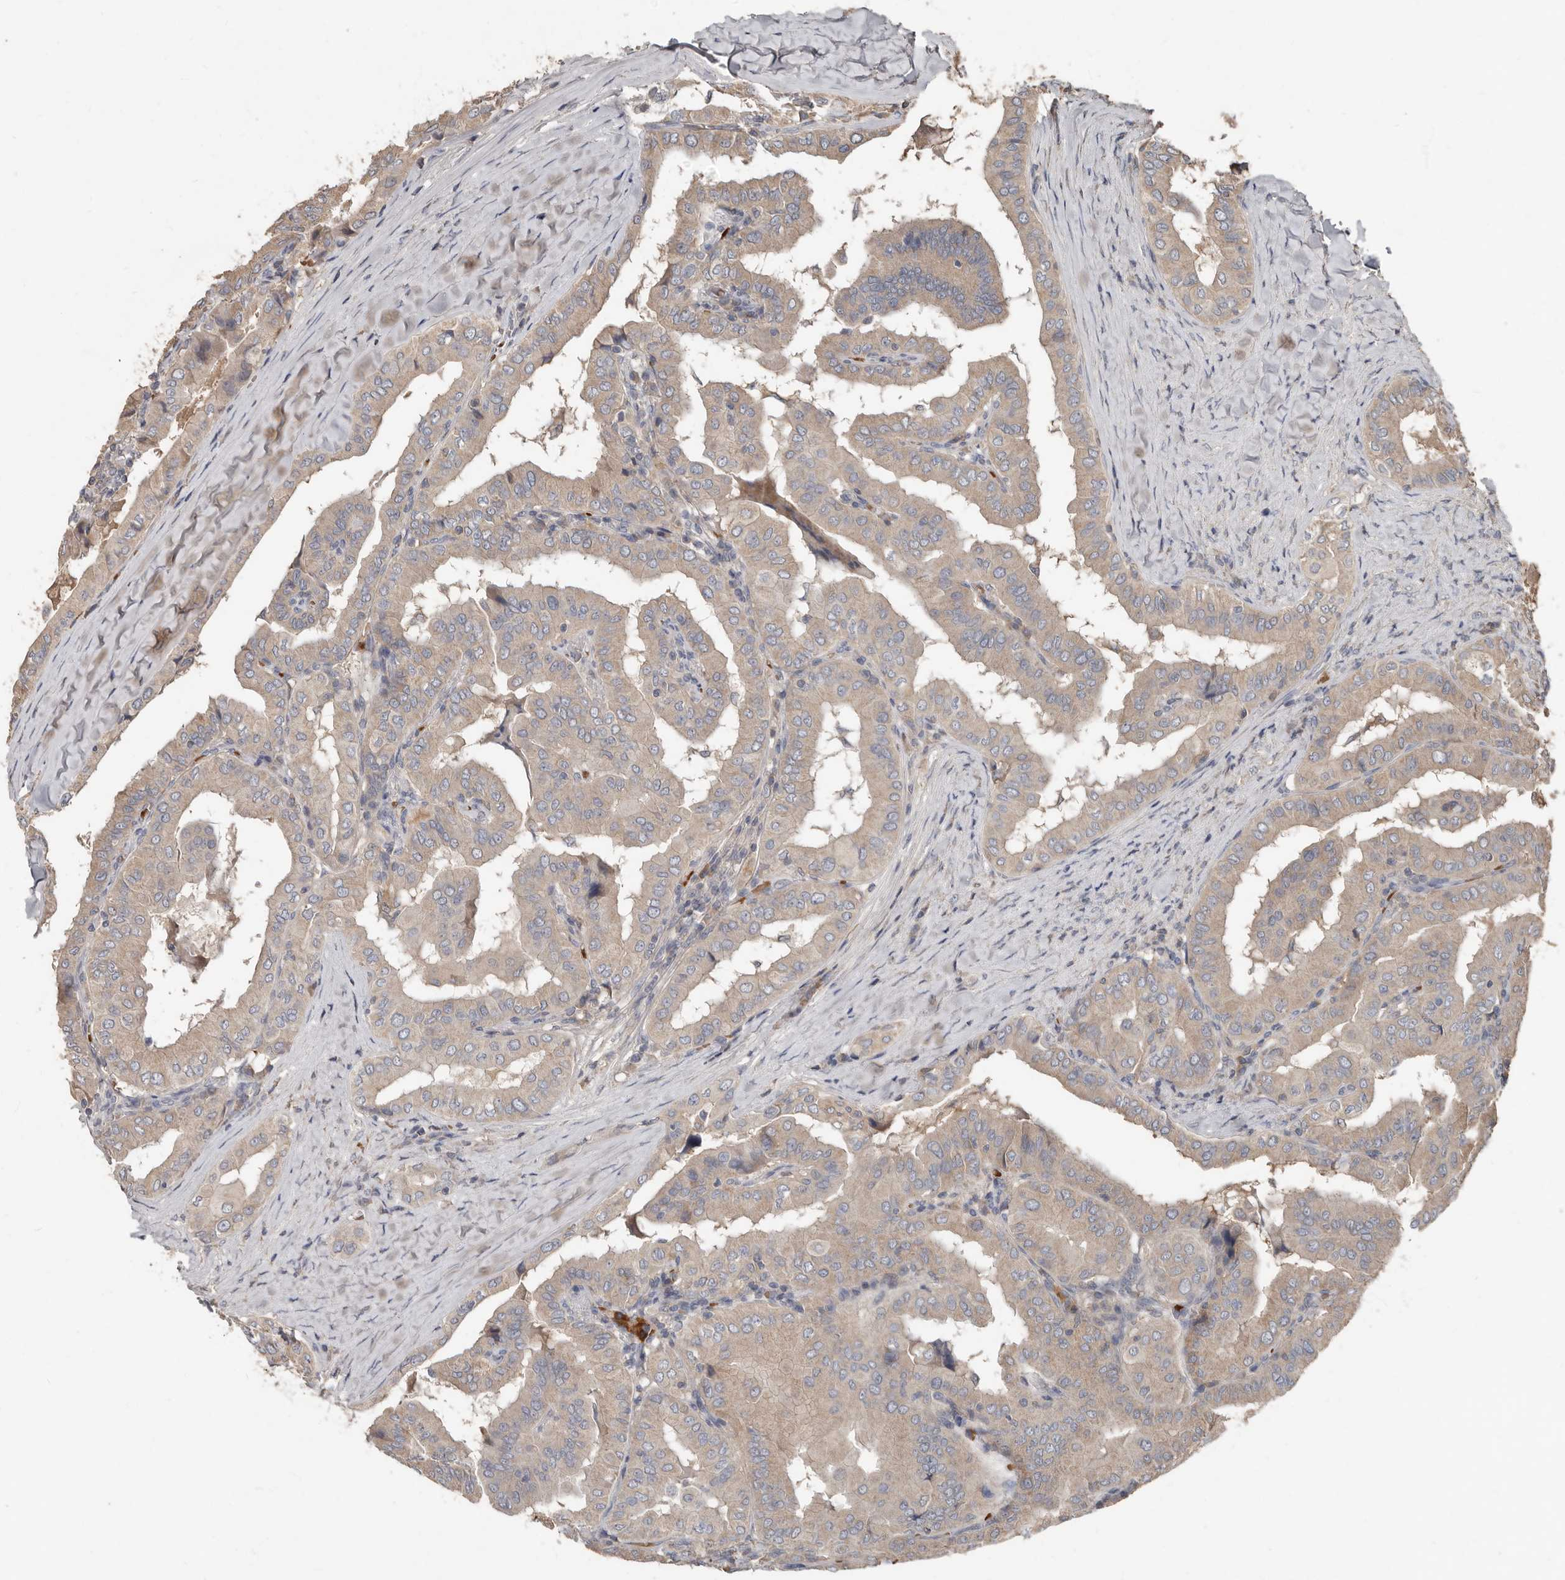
{"staining": {"intensity": "weak", "quantity": ">75%", "location": "cytoplasmic/membranous"}, "tissue": "thyroid cancer", "cell_type": "Tumor cells", "image_type": "cancer", "snomed": [{"axis": "morphology", "description": "Papillary adenocarcinoma, NOS"}, {"axis": "topography", "description": "Thyroid gland"}], "caption": "Immunohistochemistry (IHC) (DAB) staining of thyroid papillary adenocarcinoma displays weak cytoplasmic/membranous protein positivity in about >75% of tumor cells. Nuclei are stained in blue.", "gene": "KIF26B", "patient": {"sex": "male", "age": 33}}